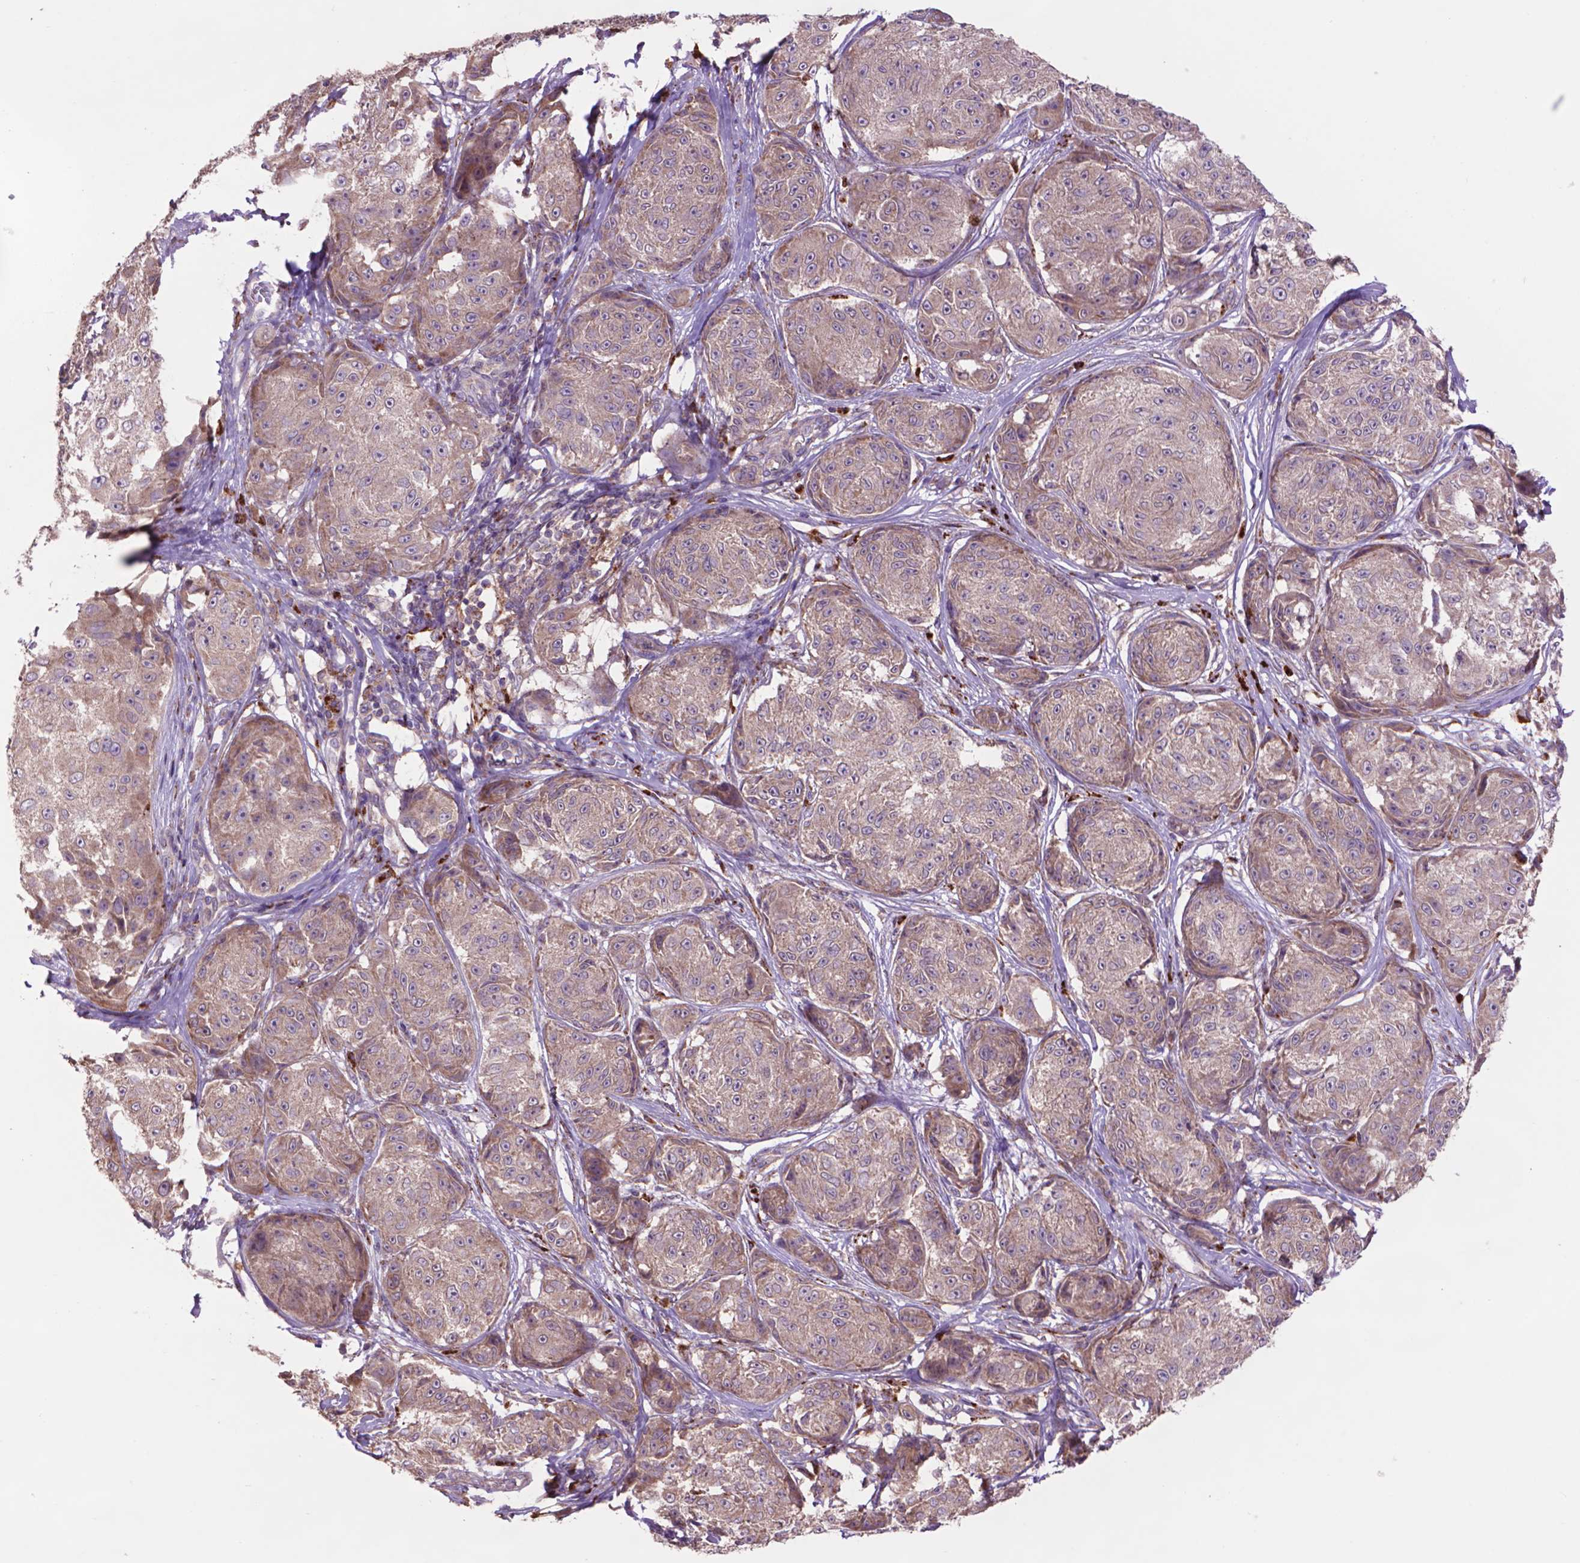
{"staining": {"intensity": "weak", "quantity": ">75%", "location": "cytoplasmic/membranous"}, "tissue": "melanoma", "cell_type": "Tumor cells", "image_type": "cancer", "snomed": [{"axis": "morphology", "description": "Malignant melanoma, NOS"}, {"axis": "topography", "description": "Skin"}], "caption": "Melanoma stained for a protein (brown) shows weak cytoplasmic/membranous positive positivity in approximately >75% of tumor cells.", "gene": "GLB1", "patient": {"sex": "male", "age": 61}}